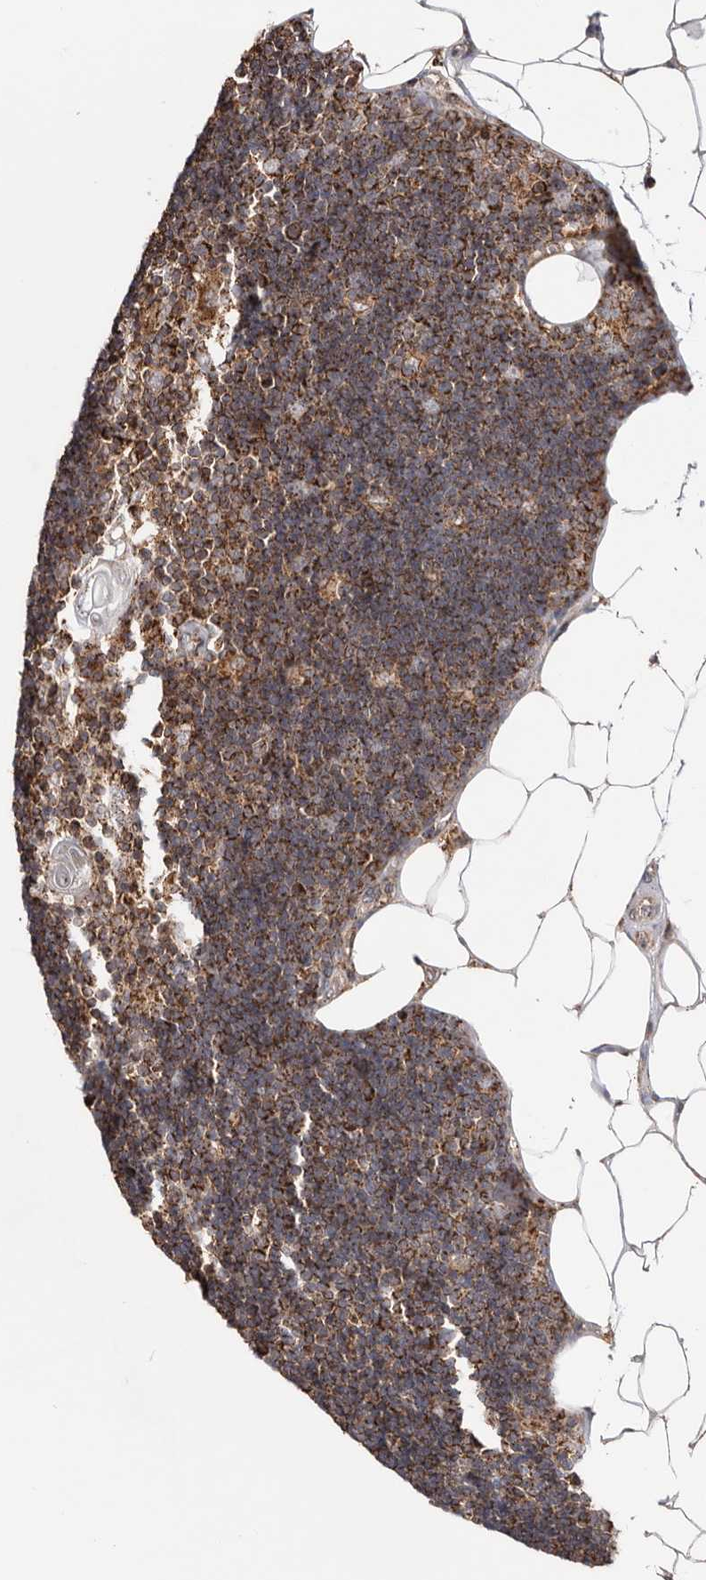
{"staining": {"intensity": "strong", "quantity": ">75%", "location": "cytoplasmic/membranous"}, "tissue": "lymph node", "cell_type": "Germinal center cells", "image_type": "normal", "snomed": [{"axis": "morphology", "description": "Normal tissue, NOS"}, {"axis": "topography", "description": "Lymph node"}], "caption": "Germinal center cells exhibit high levels of strong cytoplasmic/membranous positivity in about >75% of cells in benign lymph node. The protein is shown in brown color, while the nuclei are stained blue.", "gene": "PRKACB", "patient": {"sex": "male", "age": 33}}